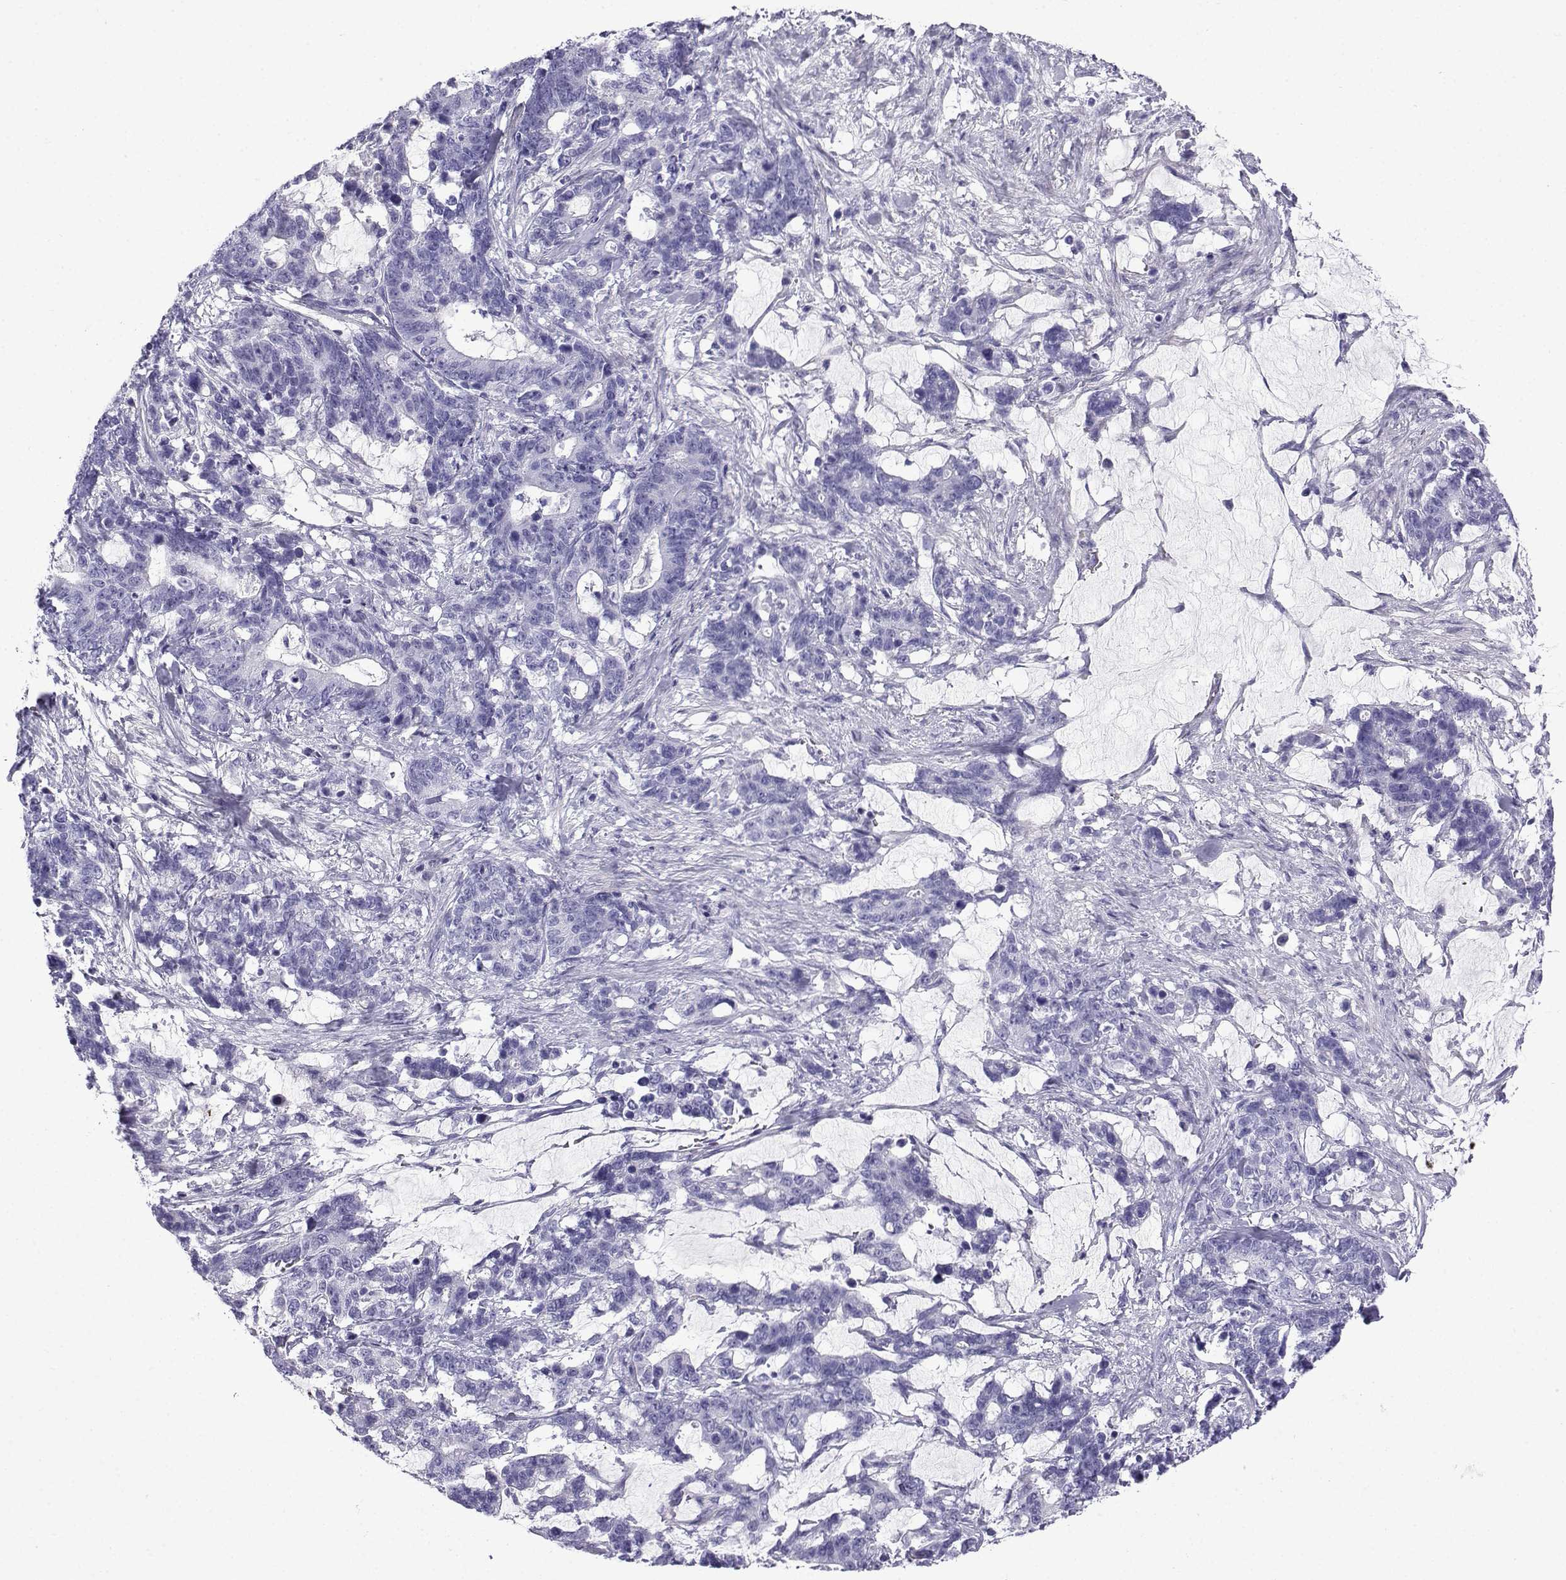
{"staining": {"intensity": "negative", "quantity": "none", "location": "none"}, "tissue": "stomach cancer", "cell_type": "Tumor cells", "image_type": "cancer", "snomed": [{"axis": "morphology", "description": "Normal tissue, NOS"}, {"axis": "morphology", "description": "Adenocarcinoma, NOS"}, {"axis": "topography", "description": "Stomach"}], "caption": "The photomicrograph shows no staining of tumor cells in stomach adenocarcinoma.", "gene": "KCNF1", "patient": {"sex": "female", "age": 64}}